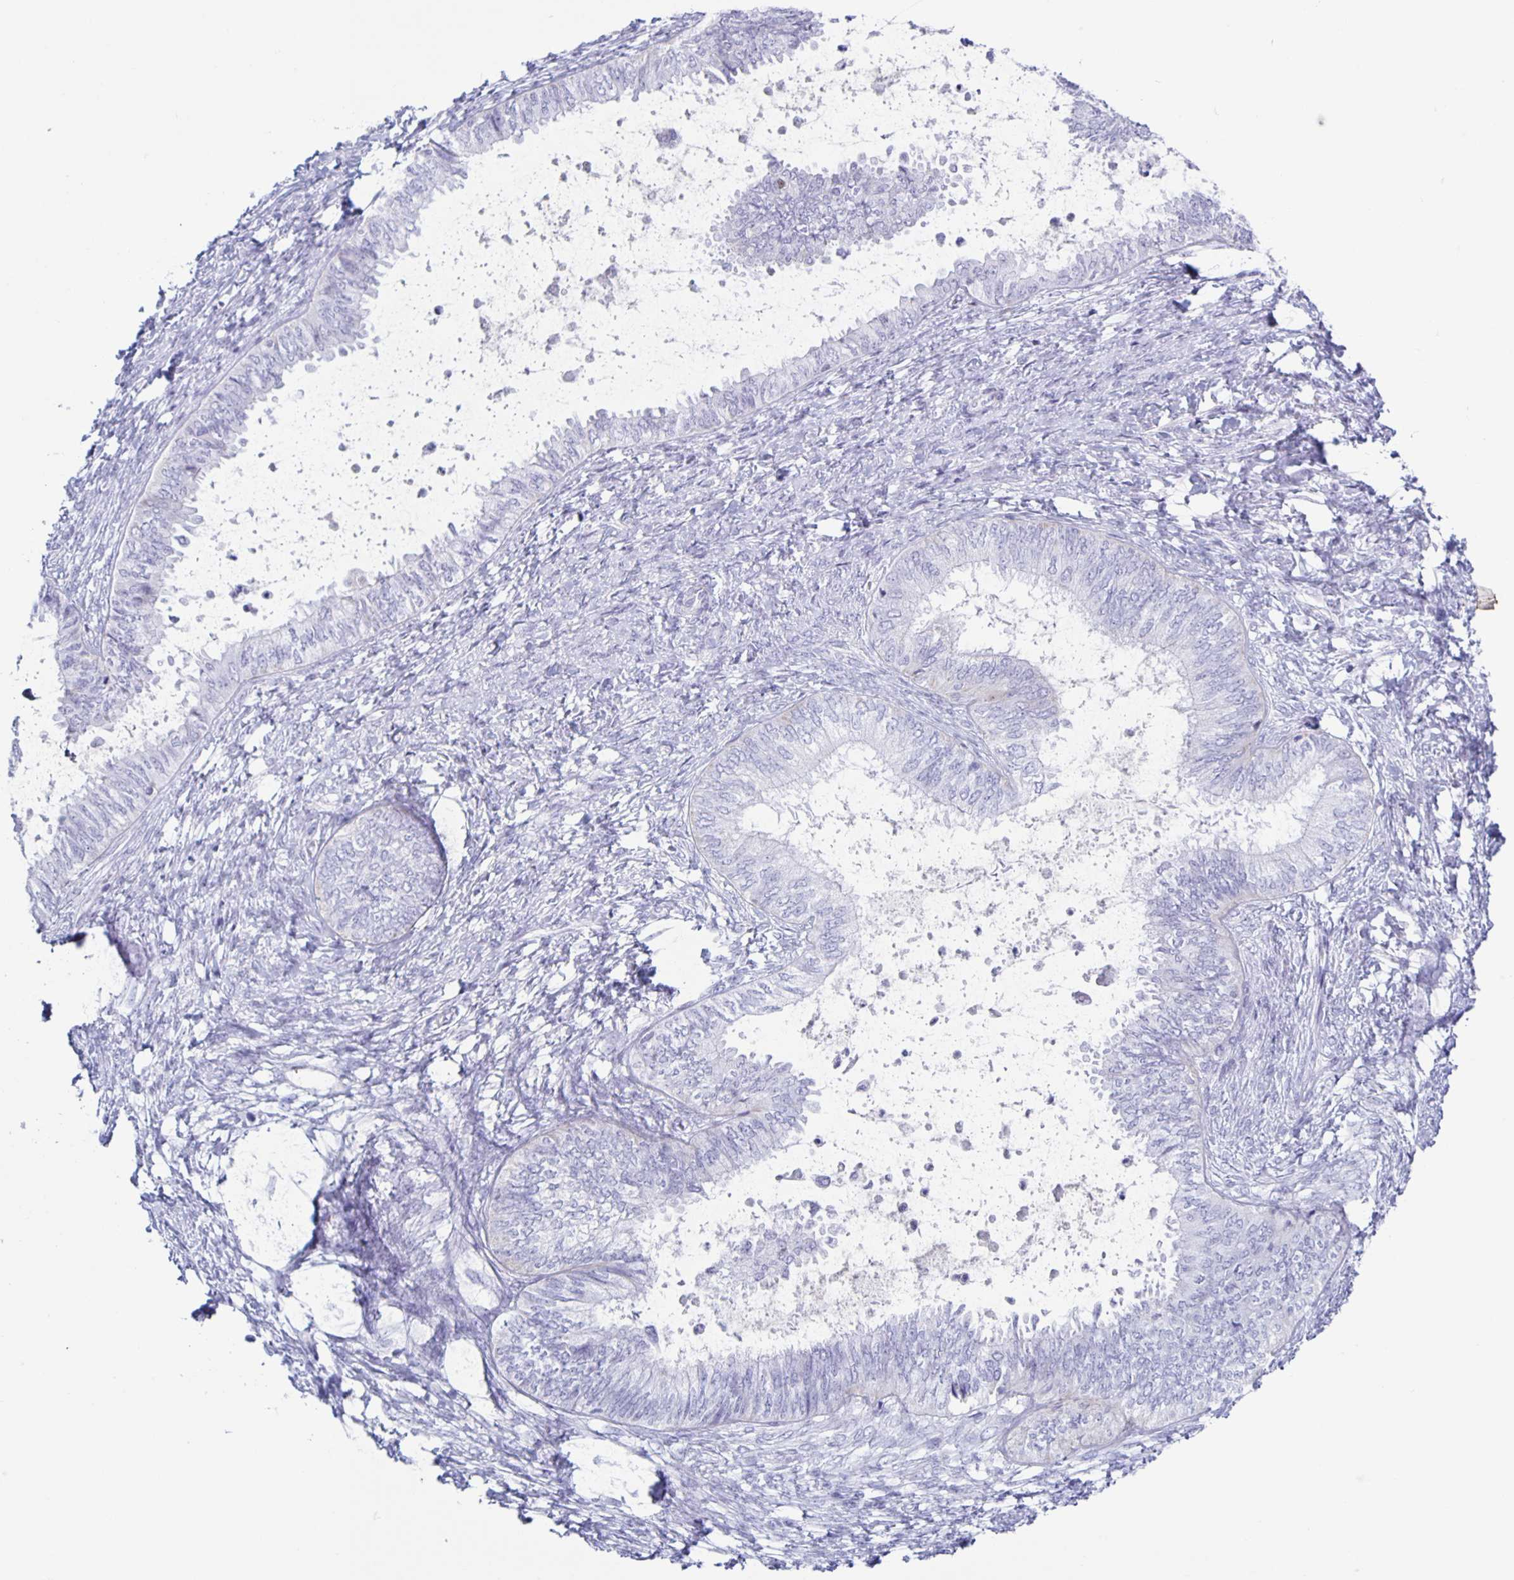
{"staining": {"intensity": "negative", "quantity": "none", "location": "none"}, "tissue": "ovarian cancer", "cell_type": "Tumor cells", "image_type": "cancer", "snomed": [{"axis": "morphology", "description": "Carcinoma, endometroid"}, {"axis": "topography", "description": "Ovary"}], "caption": "Endometroid carcinoma (ovarian) was stained to show a protein in brown. There is no significant expression in tumor cells.", "gene": "CT45A5", "patient": {"sex": "female", "age": 70}}